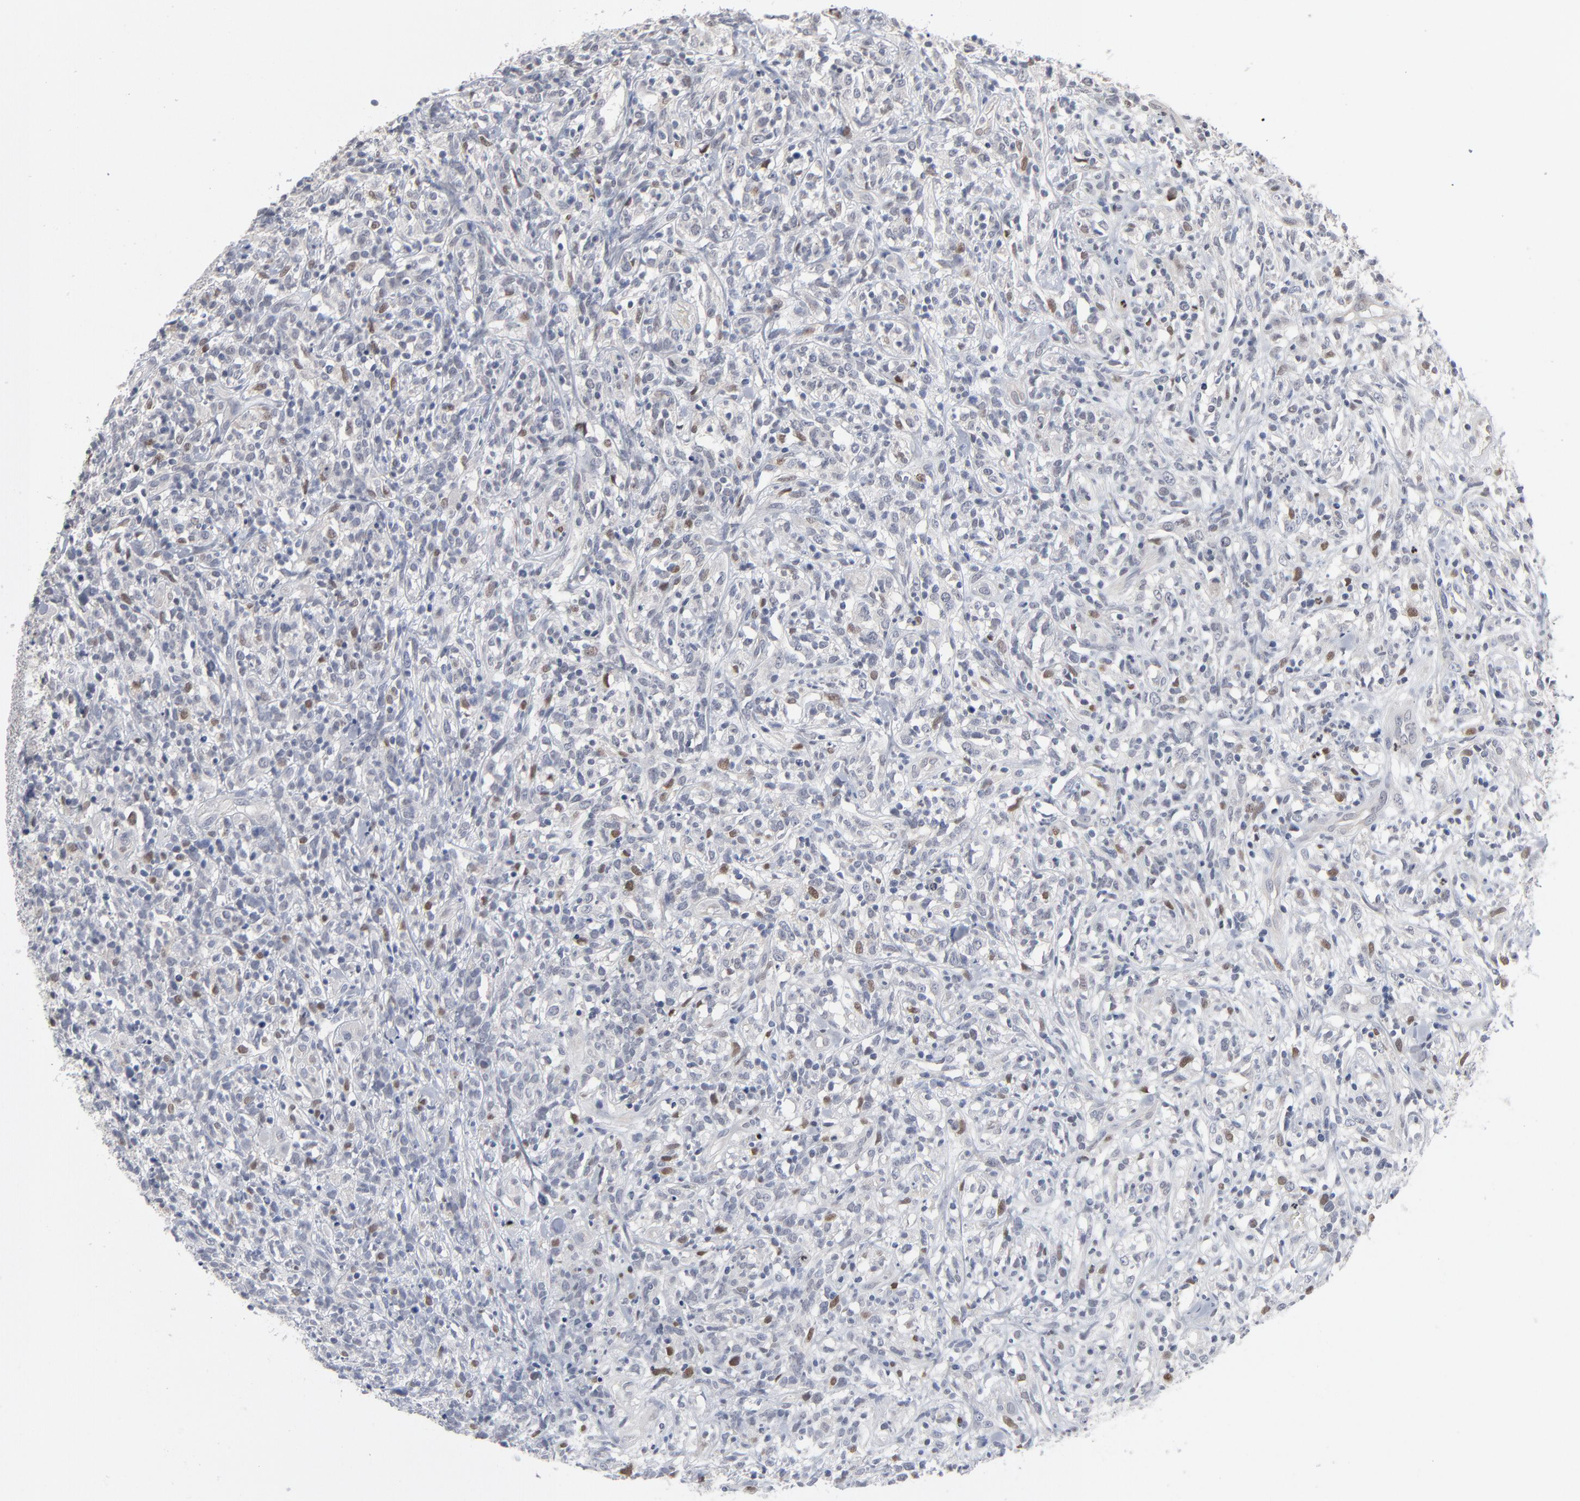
{"staining": {"intensity": "negative", "quantity": "none", "location": "none"}, "tissue": "lymphoma", "cell_type": "Tumor cells", "image_type": "cancer", "snomed": [{"axis": "morphology", "description": "Malignant lymphoma, non-Hodgkin's type, High grade"}, {"axis": "topography", "description": "Lymph node"}], "caption": "The immunohistochemistry (IHC) image has no significant positivity in tumor cells of high-grade malignant lymphoma, non-Hodgkin's type tissue.", "gene": "FOXN2", "patient": {"sex": "female", "age": 73}}